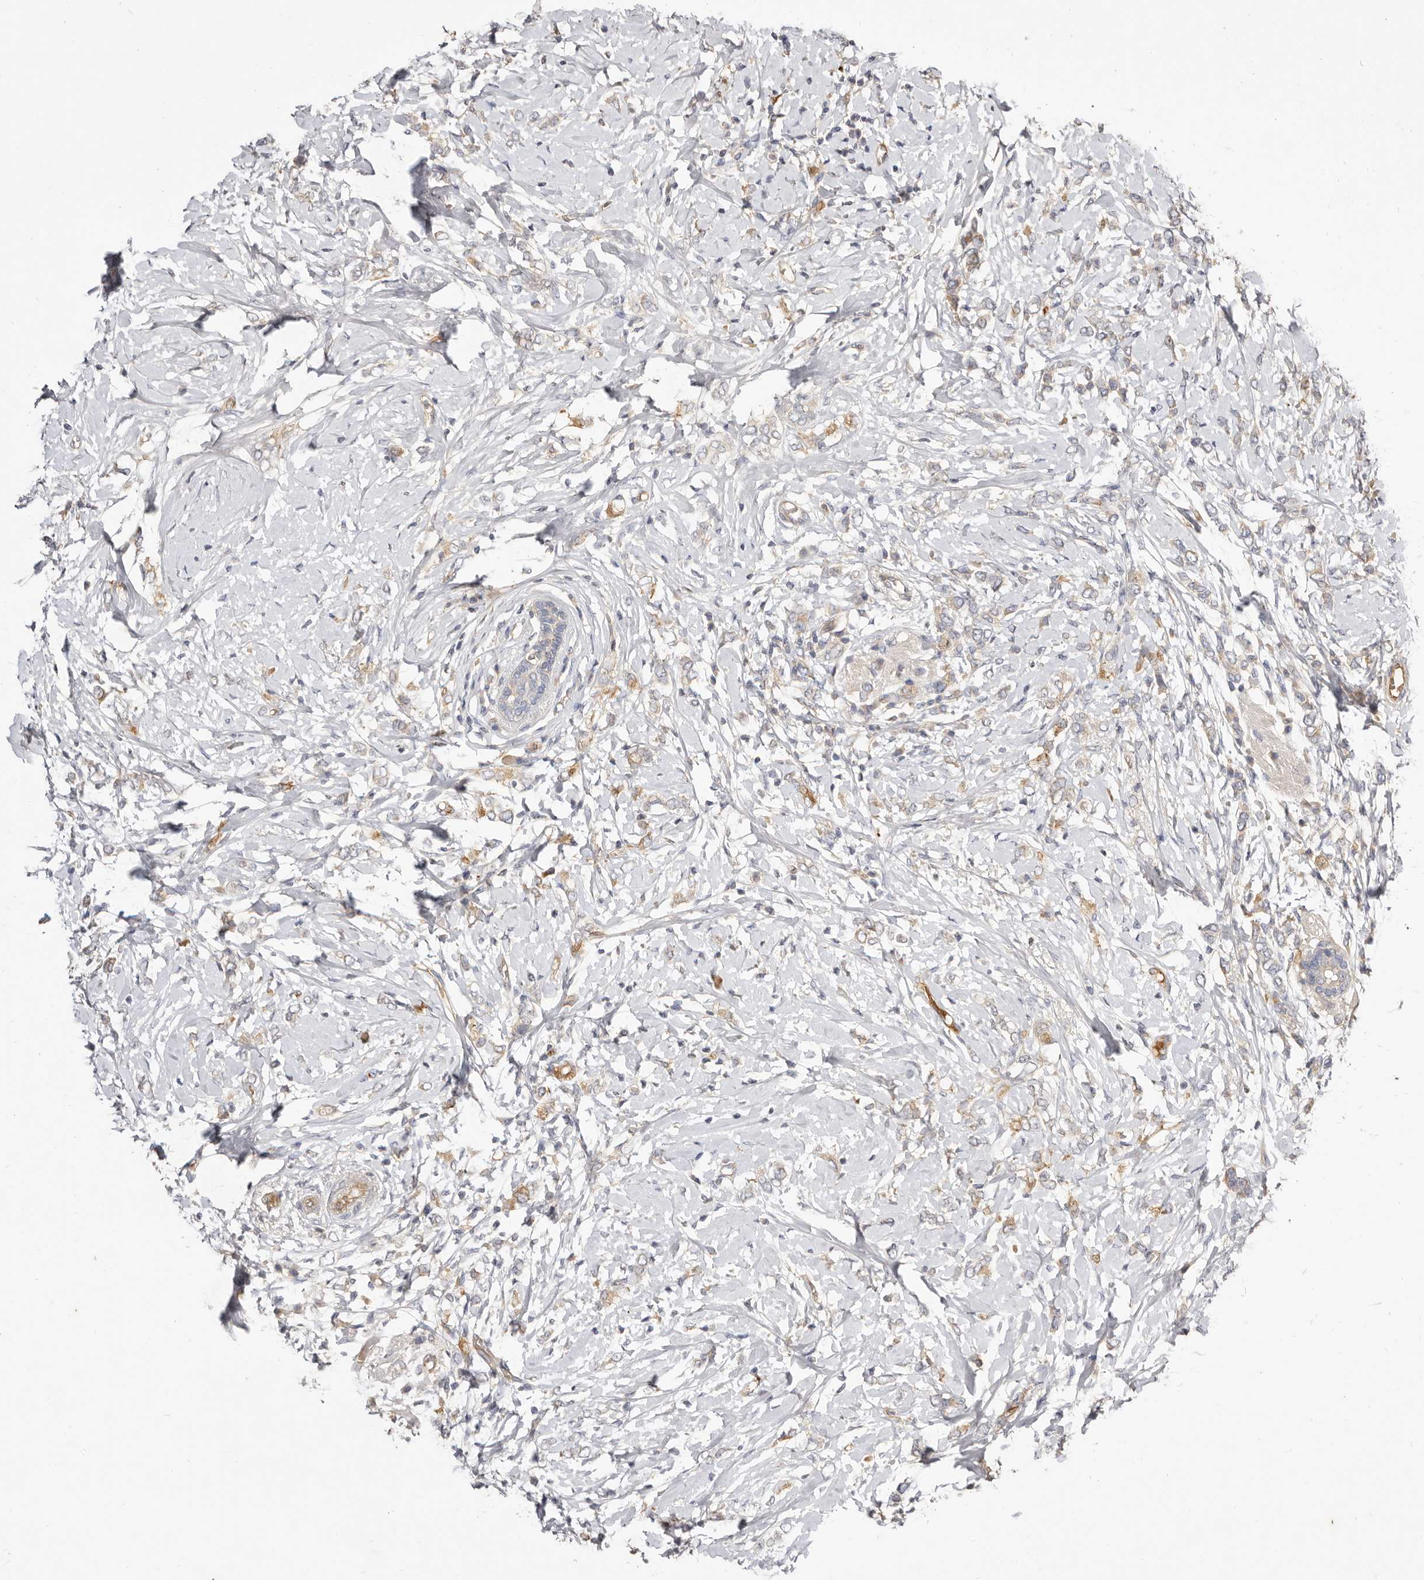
{"staining": {"intensity": "weak", "quantity": "25%-75%", "location": "cytoplasmic/membranous"}, "tissue": "breast cancer", "cell_type": "Tumor cells", "image_type": "cancer", "snomed": [{"axis": "morphology", "description": "Normal tissue, NOS"}, {"axis": "morphology", "description": "Lobular carcinoma"}, {"axis": "topography", "description": "Breast"}], "caption": "A high-resolution photomicrograph shows immunohistochemistry staining of lobular carcinoma (breast), which reveals weak cytoplasmic/membranous positivity in approximately 25%-75% of tumor cells. (DAB IHC, brown staining for protein, blue staining for nuclei).", "gene": "ADAMTS9", "patient": {"sex": "female", "age": 47}}